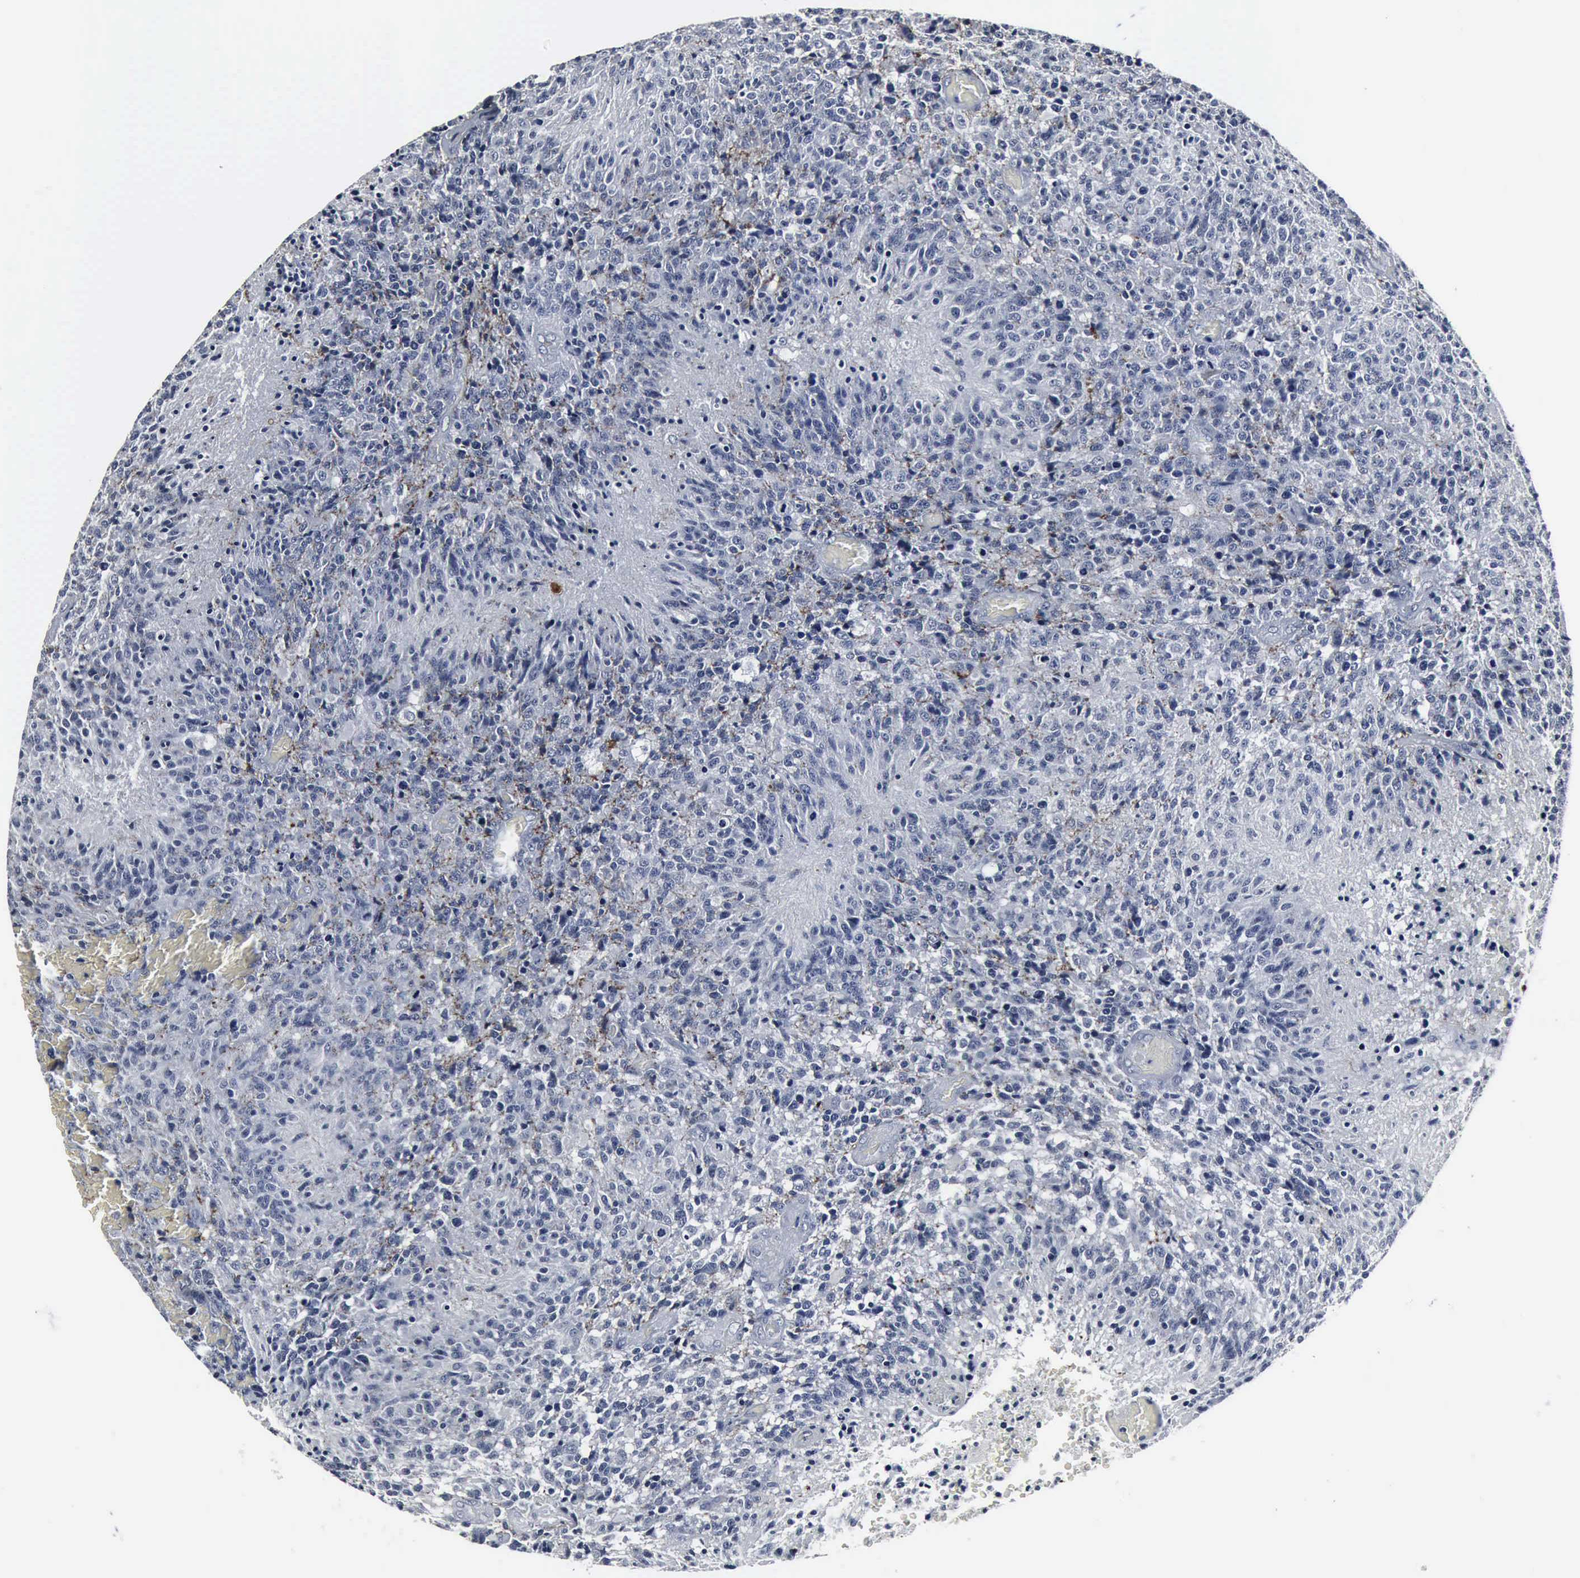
{"staining": {"intensity": "negative", "quantity": "none", "location": "none"}, "tissue": "glioma", "cell_type": "Tumor cells", "image_type": "cancer", "snomed": [{"axis": "morphology", "description": "Glioma, malignant, High grade"}, {"axis": "topography", "description": "Brain"}], "caption": "The image demonstrates no staining of tumor cells in glioma.", "gene": "SNAP25", "patient": {"sex": "male", "age": 36}}